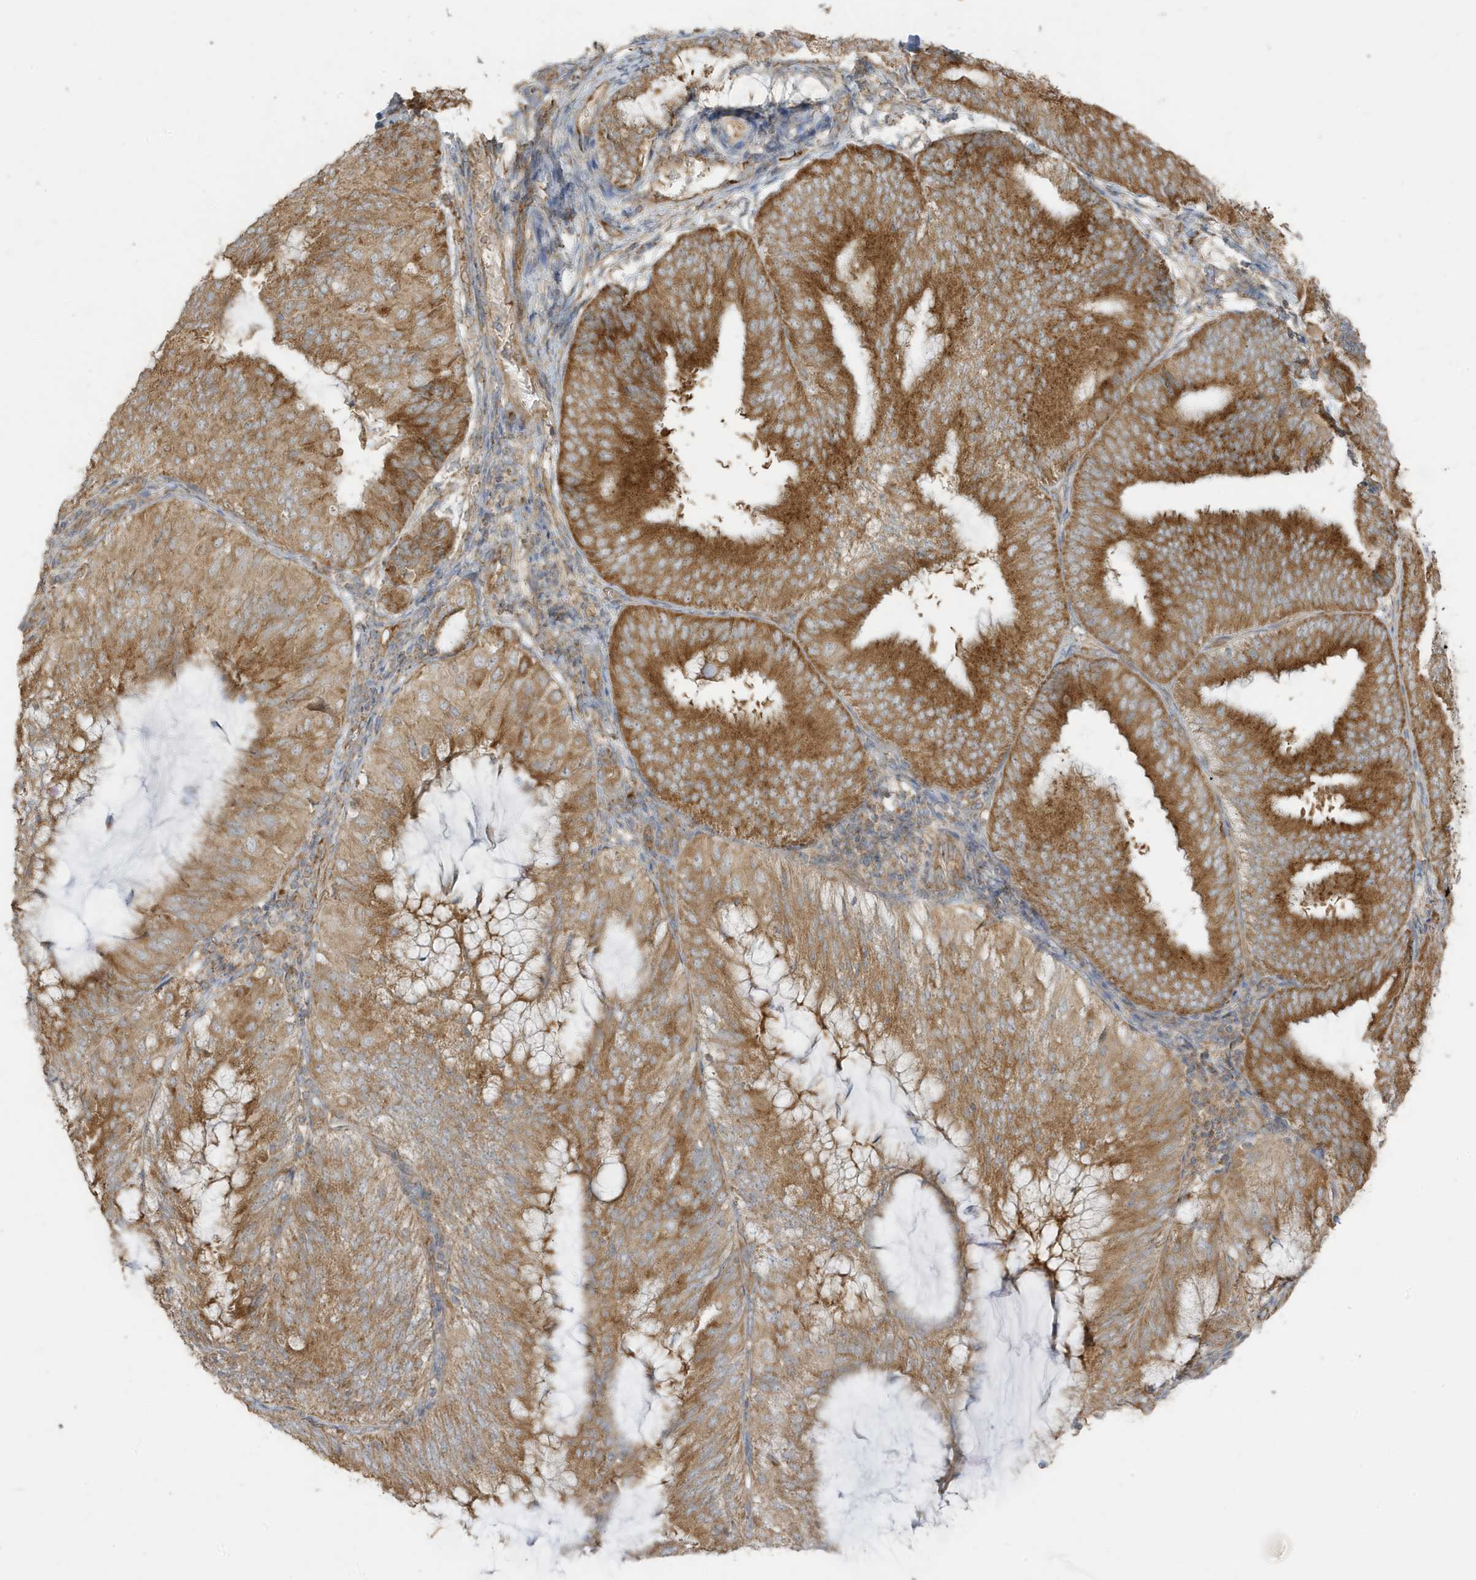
{"staining": {"intensity": "moderate", "quantity": ">75%", "location": "cytoplasmic/membranous"}, "tissue": "endometrial cancer", "cell_type": "Tumor cells", "image_type": "cancer", "snomed": [{"axis": "morphology", "description": "Adenocarcinoma, NOS"}, {"axis": "topography", "description": "Endometrium"}], "caption": "Moderate cytoplasmic/membranous positivity is identified in about >75% of tumor cells in endometrial cancer (adenocarcinoma). (Stains: DAB (3,3'-diaminobenzidine) in brown, nuclei in blue, Microscopy: brightfield microscopy at high magnification).", "gene": "GOLGA4", "patient": {"sex": "female", "age": 81}}